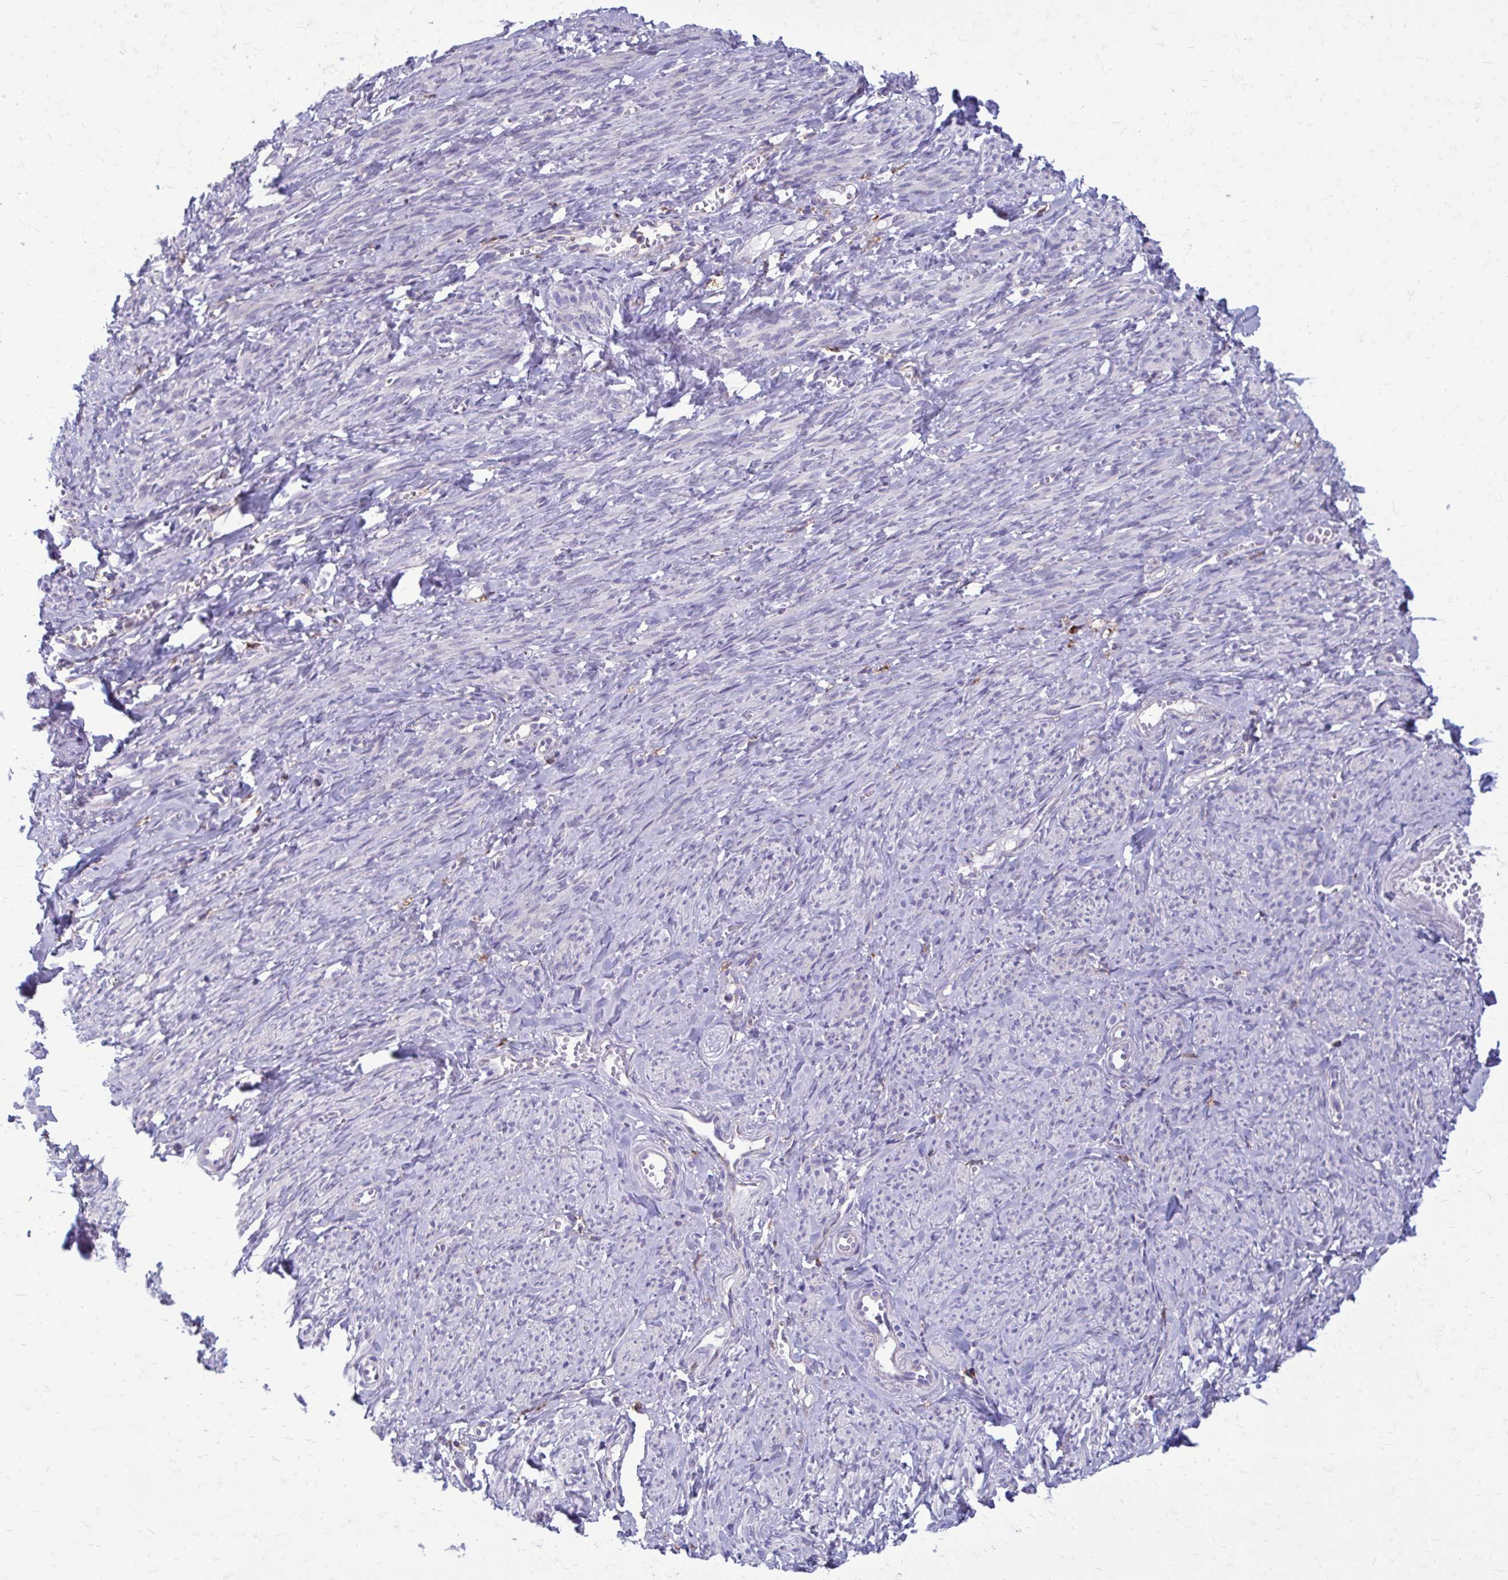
{"staining": {"intensity": "negative", "quantity": "none", "location": "none"}, "tissue": "smooth muscle", "cell_type": "Smooth muscle cells", "image_type": "normal", "snomed": [{"axis": "morphology", "description": "Normal tissue, NOS"}, {"axis": "topography", "description": "Smooth muscle"}], "caption": "This micrograph is of benign smooth muscle stained with immunohistochemistry to label a protein in brown with the nuclei are counter-stained blue. There is no positivity in smooth muscle cells.", "gene": "CLTA", "patient": {"sex": "female", "age": 65}}